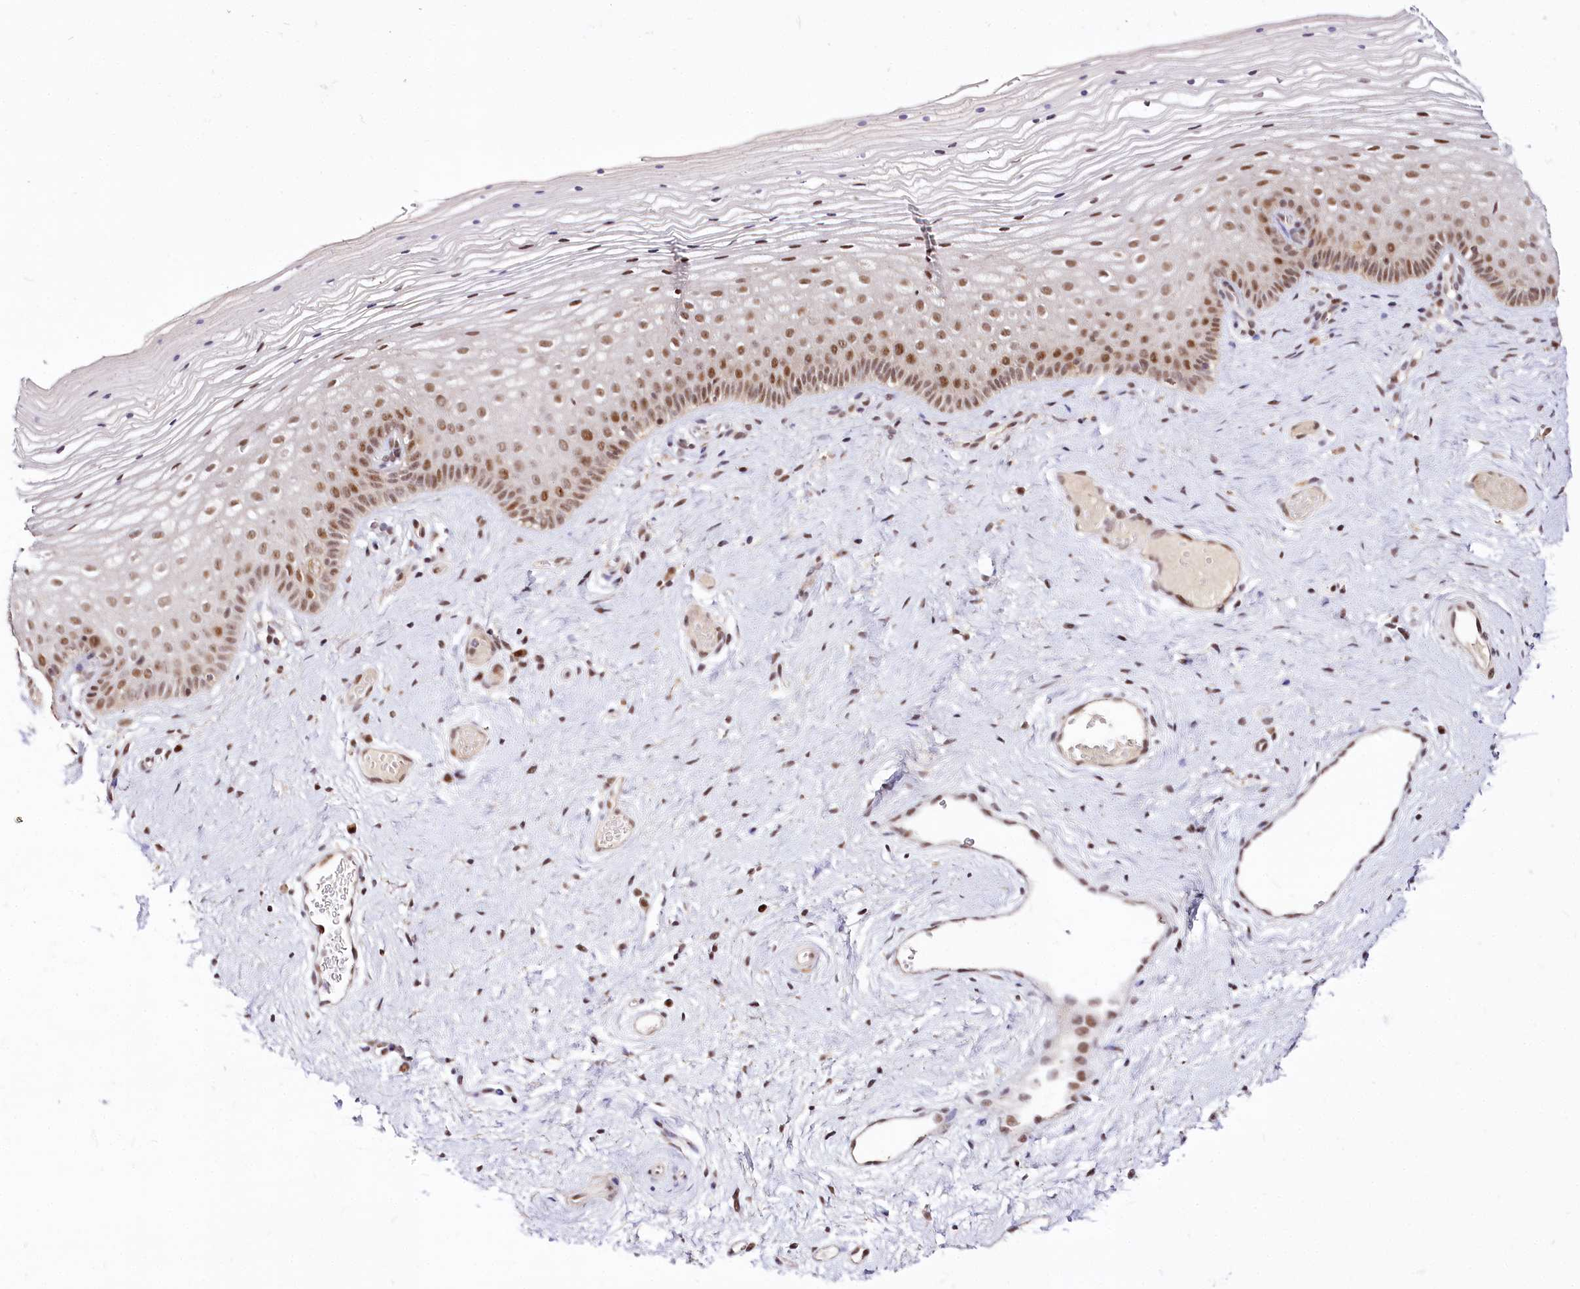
{"staining": {"intensity": "moderate", "quantity": ">75%", "location": "nuclear"}, "tissue": "vagina", "cell_type": "Squamous epithelial cells", "image_type": "normal", "snomed": [{"axis": "morphology", "description": "Normal tissue, NOS"}, {"axis": "topography", "description": "Vagina"}], "caption": "Immunohistochemistry (IHC) of unremarkable human vagina exhibits medium levels of moderate nuclear positivity in about >75% of squamous epithelial cells. (Brightfield microscopy of DAB IHC at high magnification).", "gene": "POLA2", "patient": {"sex": "female", "age": 46}}